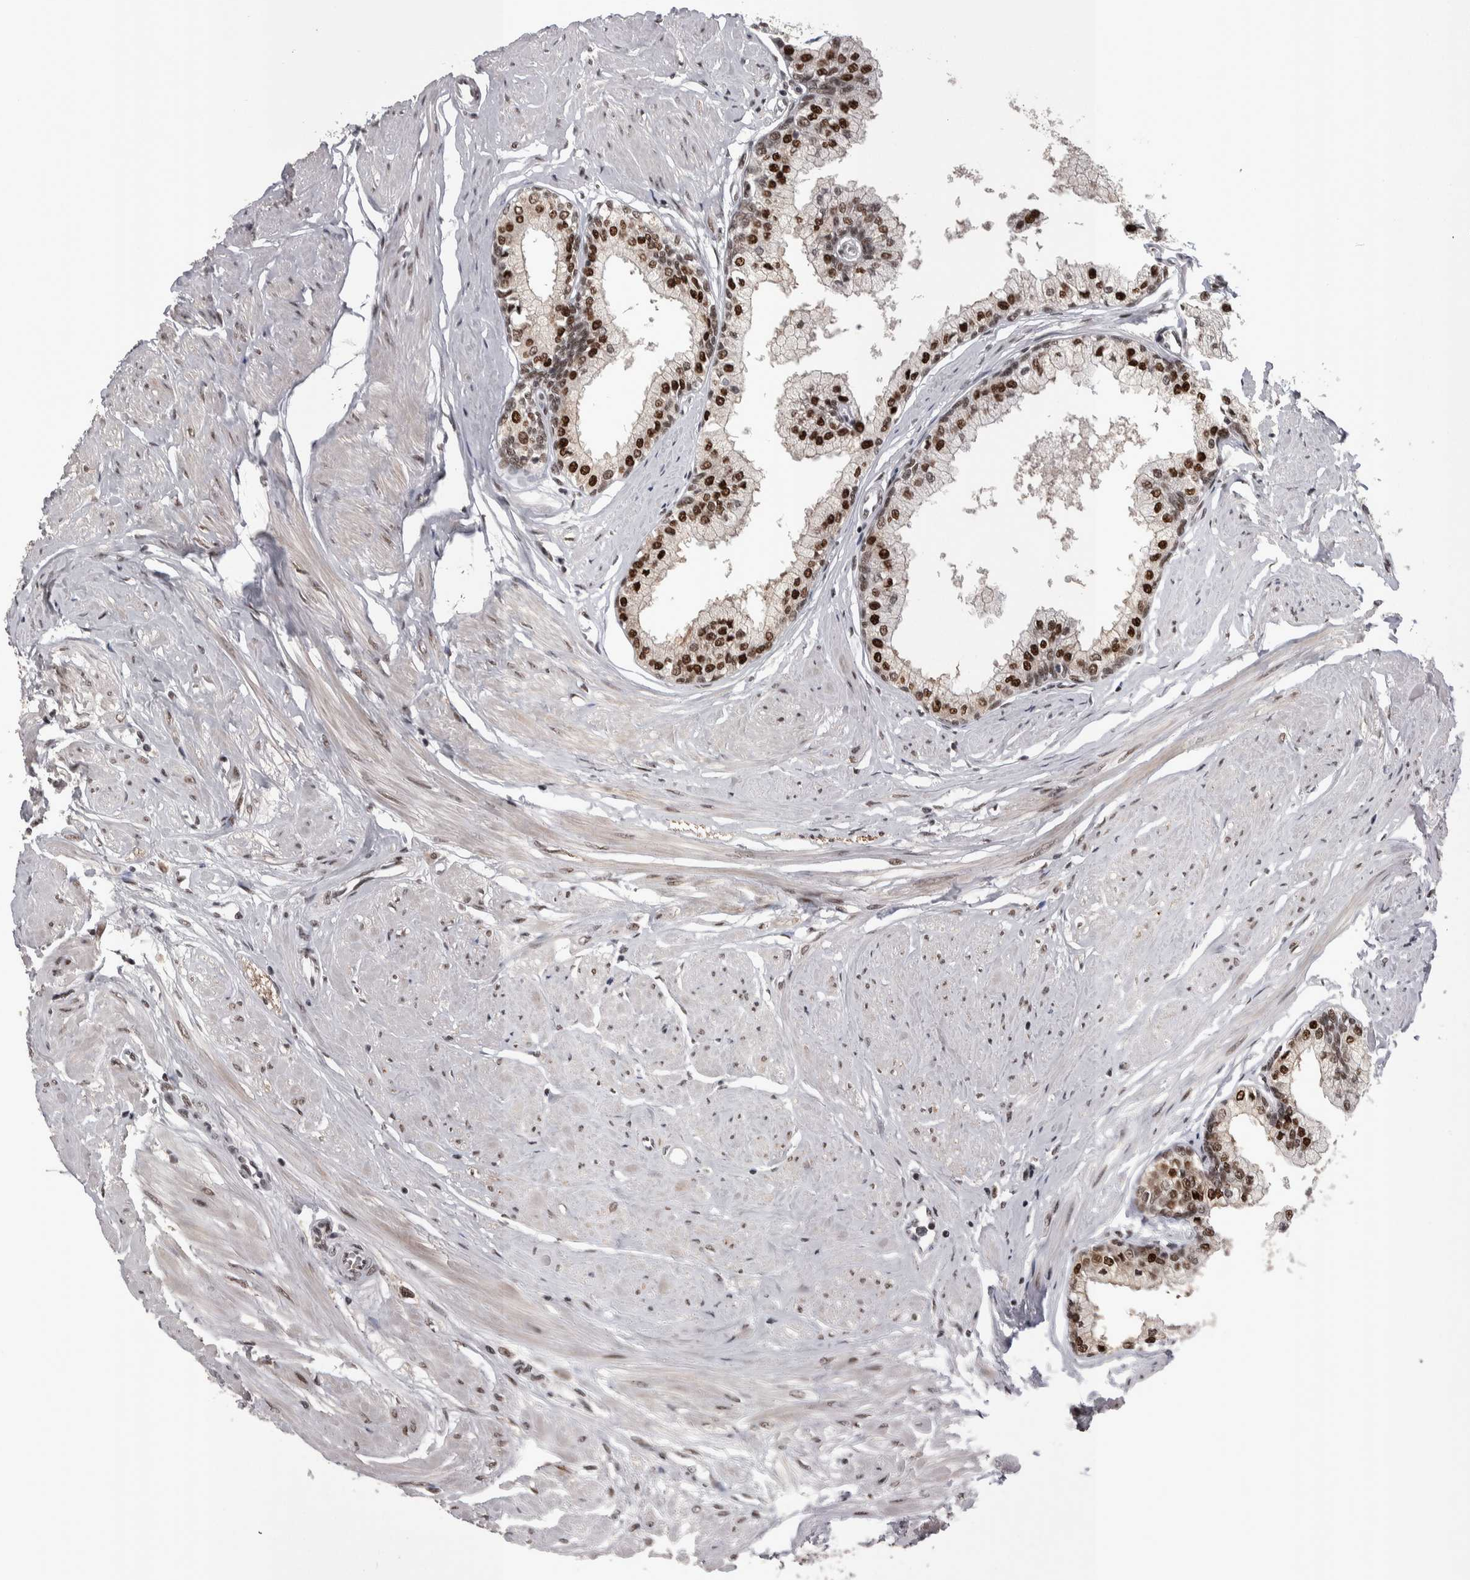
{"staining": {"intensity": "strong", "quantity": ">75%", "location": "nuclear"}, "tissue": "seminal vesicle", "cell_type": "Glandular cells", "image_type": "normal", "snomed": [{"axis": "morphology", "description": "Normal tissue, NOS"}, {"axis": "topography", "description": "Prostate"}, {"axis": "topography", "description": "Seminal veicle"}], "caption": "Immunohistochemical staining of benign seminal vesicle displays strong nuclear protein staining in about >75% of glandular cells.", "gene": "DMTF1", "patient": {"sex": "male", "age": 60}}